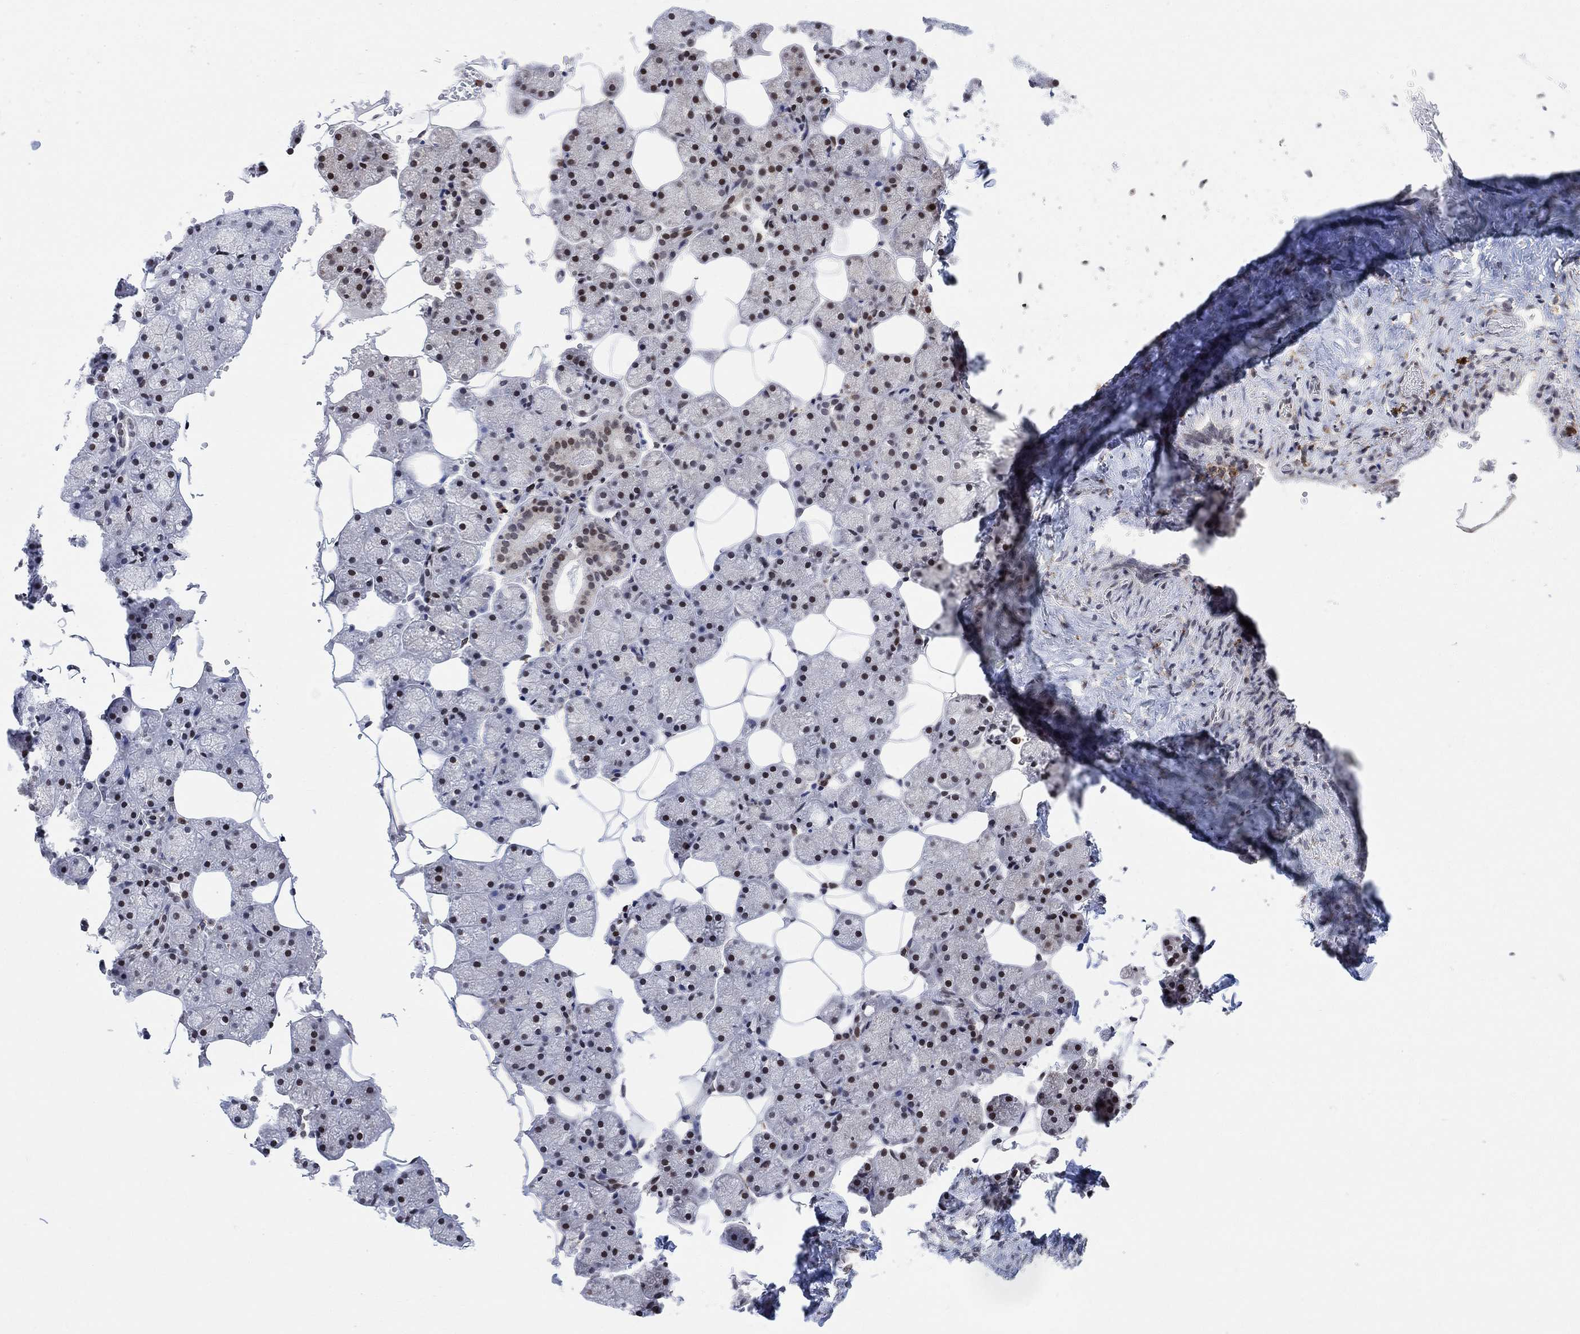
{"staining": {"intensity": "strong", "quantity": "<25%", "location": "nuclear"}, "tissue": "salivary gland", "cell_type": "Glandular cells", "image_type": "normal", "snomed": [{"axis": "morphology", "description": "Normal tissue, NOS"}, {"axis": "topography", "description": "Salivary gland"}], "caption": "Protein analysis of unremarkable salivary gland exhibits strong nuclear expression in approximately <25% of glandular cells. (Stains: DAB in brown, nuclei in blue, Microscopy: brightfield microscopy at high magnification).", "gene": "ABHD14A", "patient": {"sex": "male", "age": 38}}